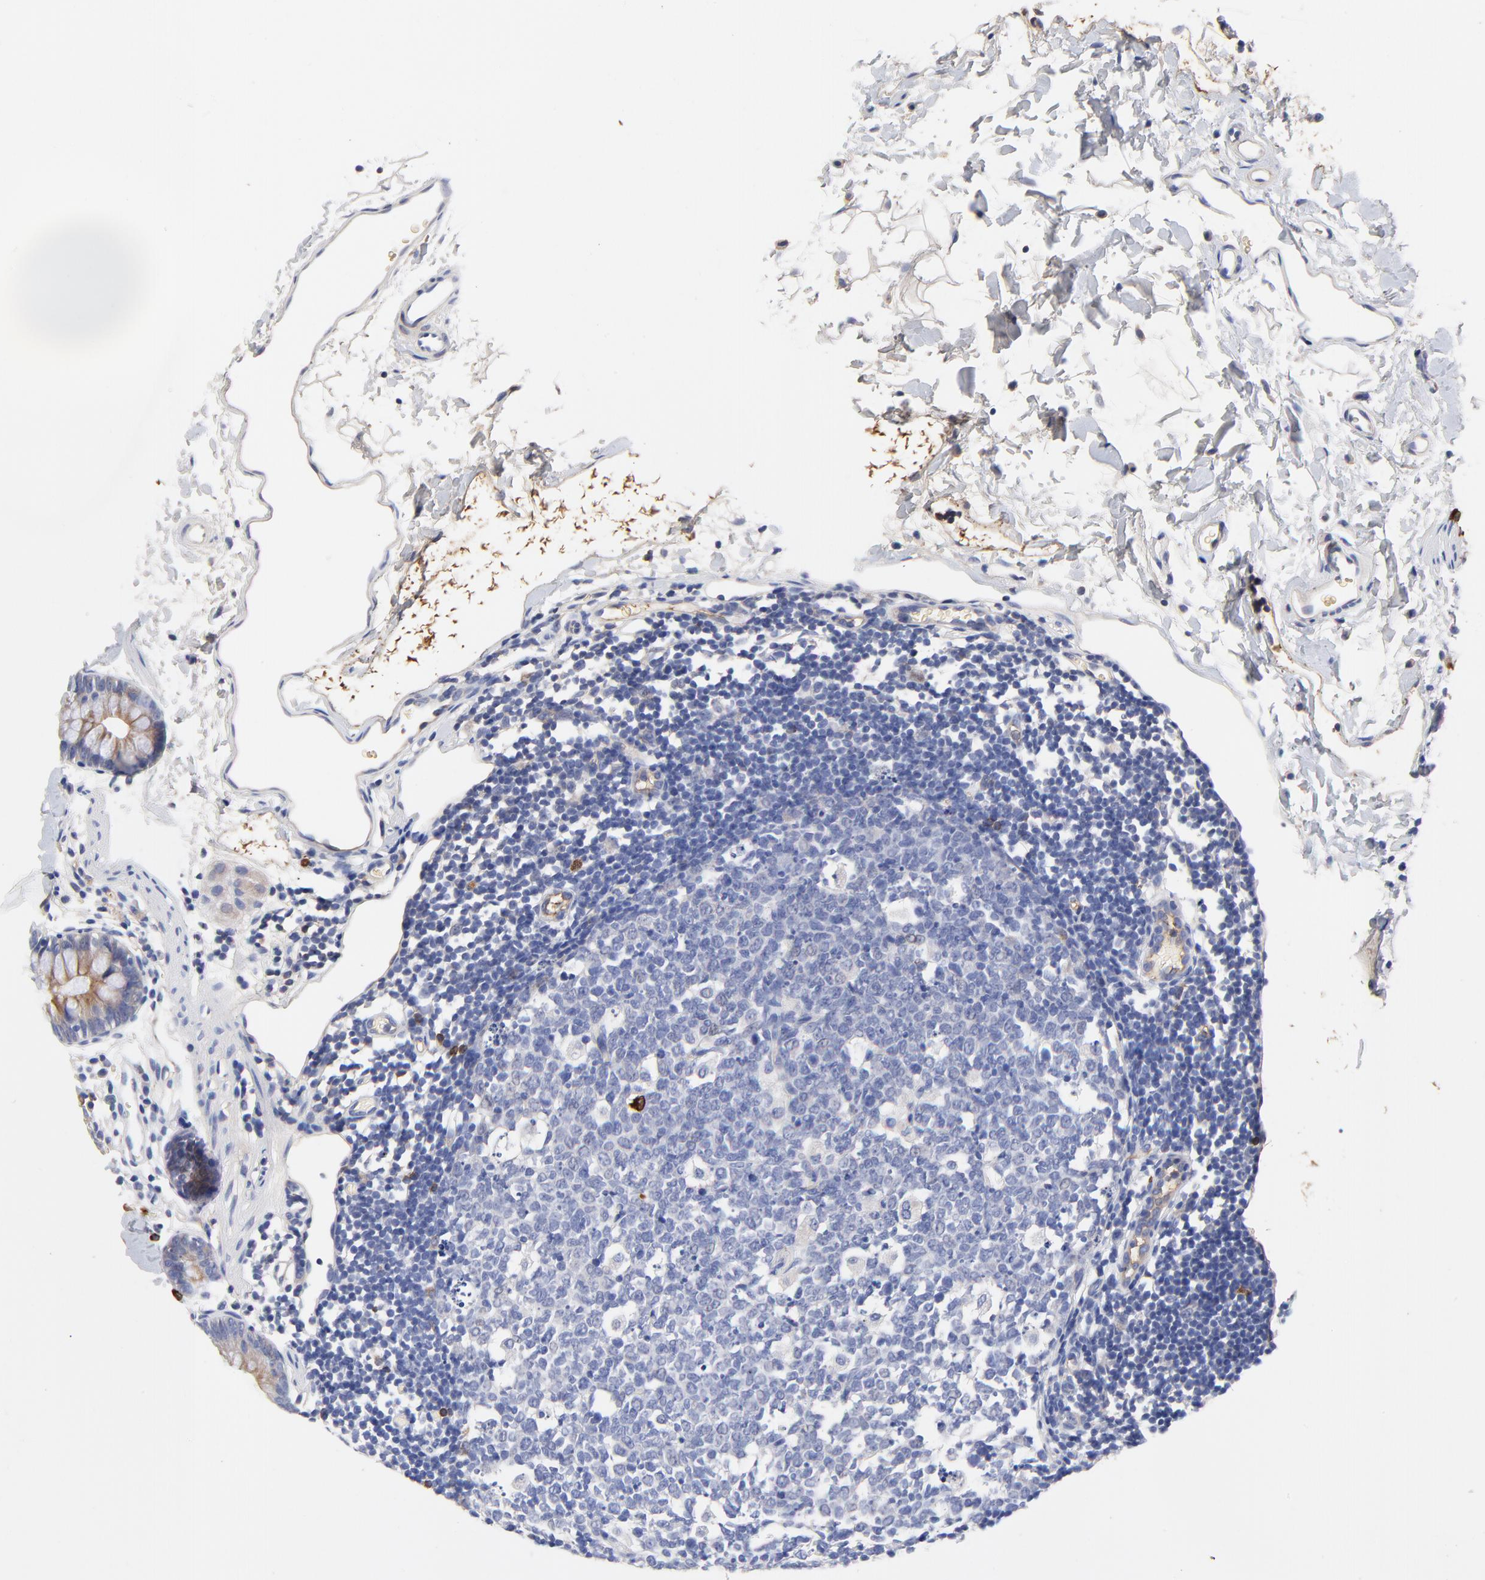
{"staining": {"intensity": "weak", "quantity": "25%-75%", "location": "cytoplasmic/membranous"}, "tissue": "colon", "cell_type": "Endothelial cells", "image_type": "normal", "snomed": [{"axis": "morphology", "description": "Normal tissue, NOS"}, {"axis": "topography", "description": "Colon"}], "caption": "DAB (3,3'-diaminobenzidine) immunohistochemical staining of benign human colon shows weak cytoplasmic/membranous protein expression in about 25%-75% of endothelial cells.", "gene": "IGLV3", "patient": {"sex": "male", "age": 14}}